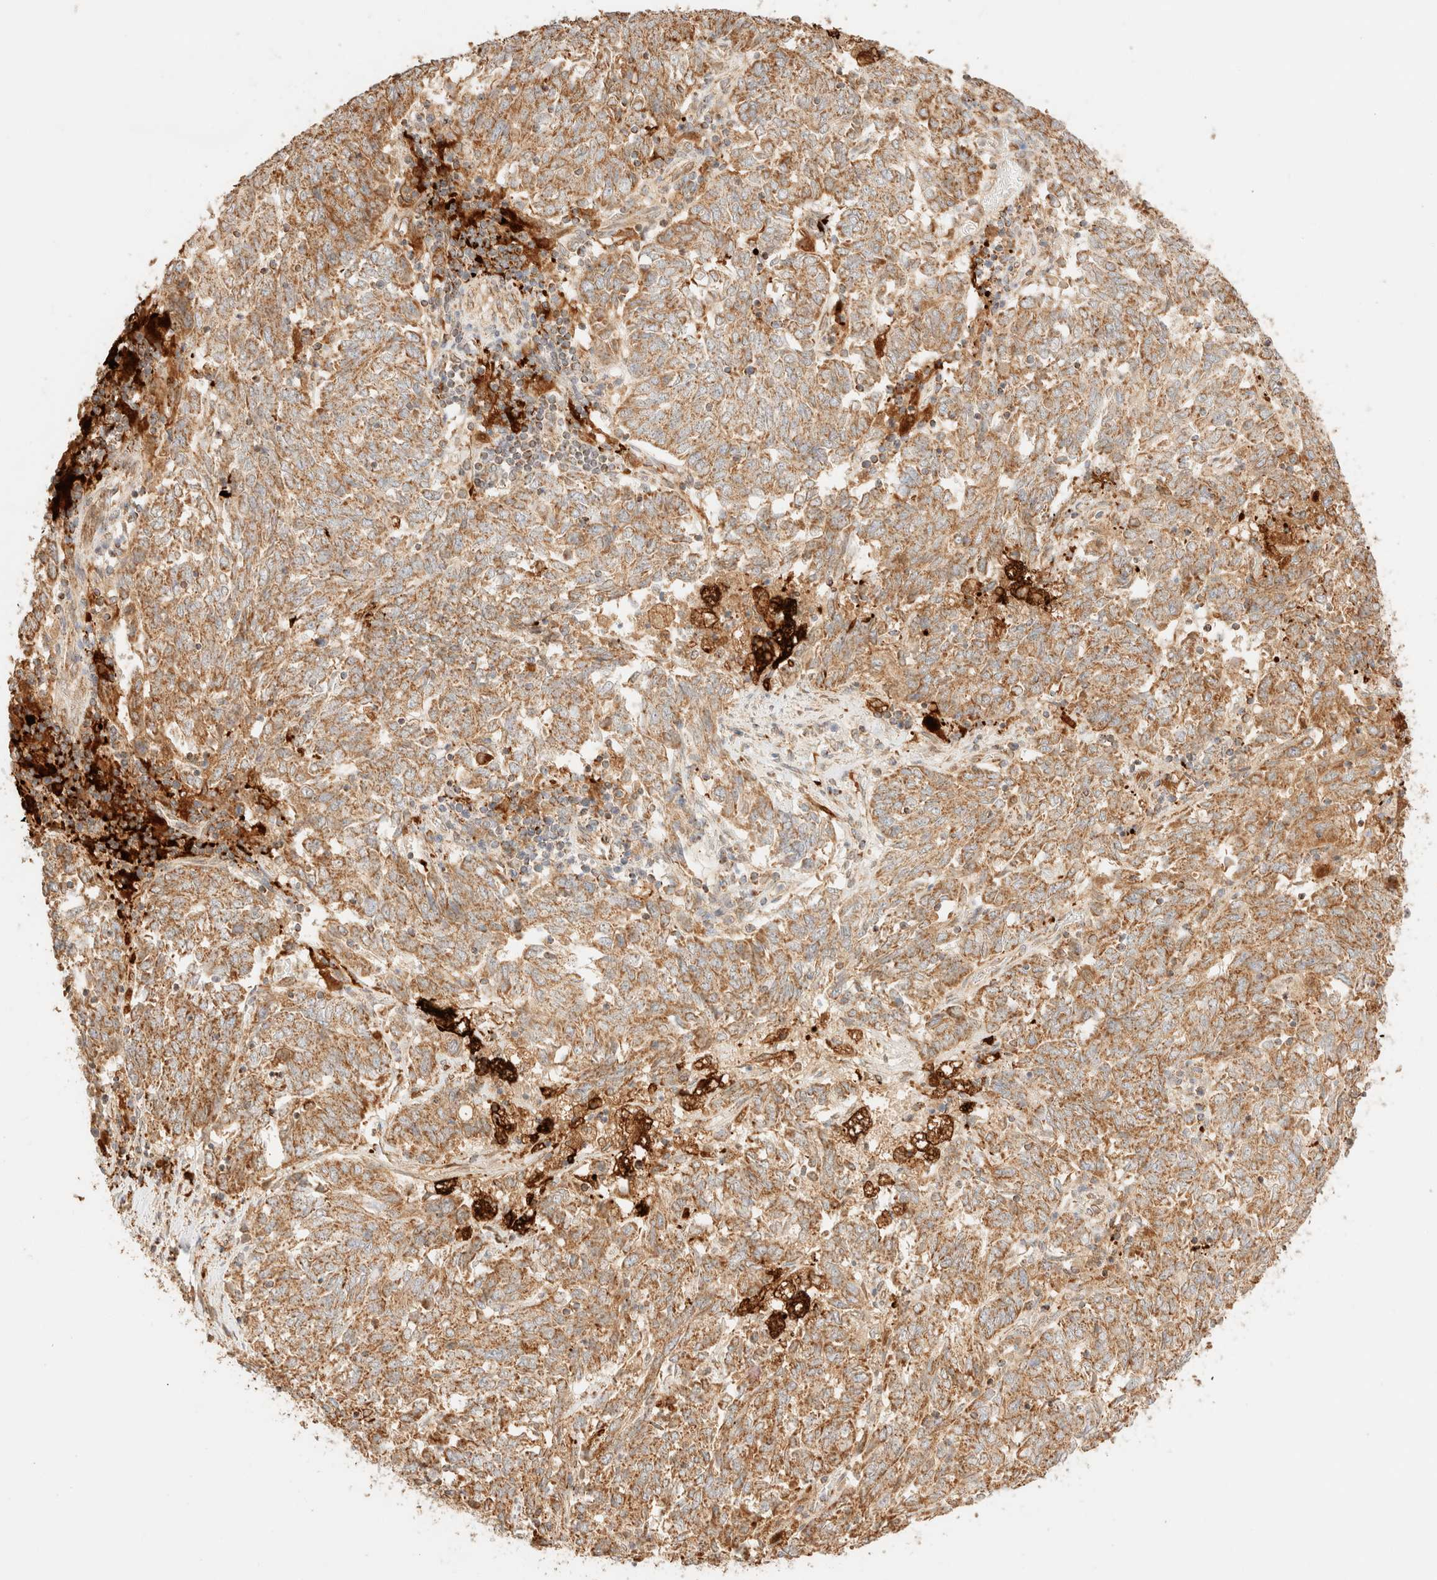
{"staining": {"intensity": "moderate", "quantity": ">75%", "location": "cytoplasmic/membranous"}, "tissue": "endometrial cancer", "cell_type": "Tumor cells", "image_type": "cancer", "snomed": [{"axis": "morphology", "description": "Adenocarcinoma, NOS"}, {"axis": "topography", "description": "Endometrium"}], "caption": "IHC photomicrograph of neoplastic tissue: human endometrial cancer stained using immunohistochemistry (IHC) exhibits medium levels of moderate protein expression localized specifically in the cytoplasmic/membranous of tumor cells, appearing as a cytoplasmic/membranous brown color.", "gene": "TACO1", "patient": {"sex": "female", "age": 80}}